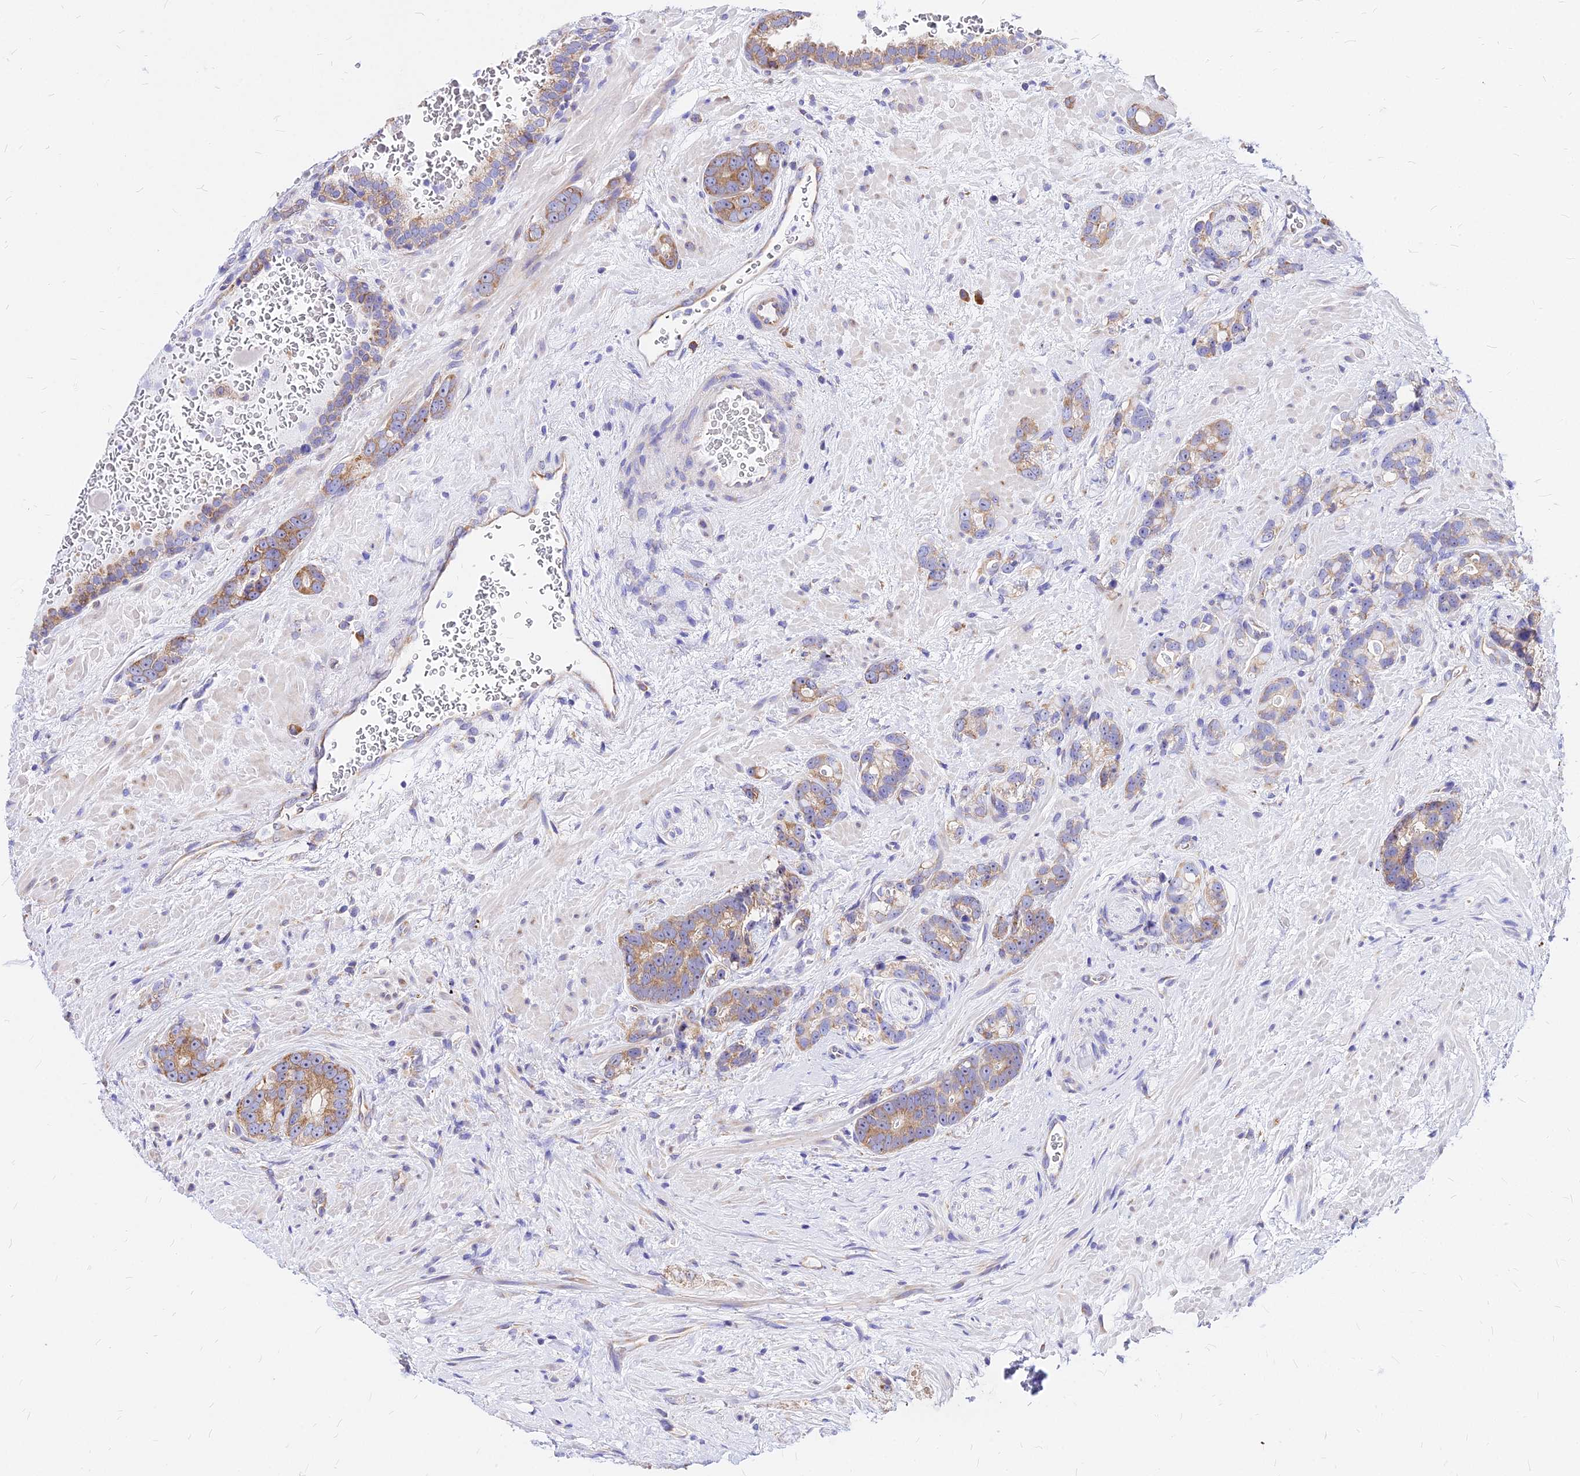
{"staining": {"intensity": "moderate", "quantity": "25%-75%", "location": "cytoplasmic/membranous"}, "tissue": "prostate cancer", "cell_type": "Tumor cells", "image_type": "cancer", "snomed": [{"axis": "morphology", "description": "Adenocarcinoma, High grade"}, {"axis": "topography", "description": "Prostate"}], "caption": "The image exhibits staining of prostate high-grade adenocarcinoma, revealing moderate cytoplasmic/membranous protein staining (brown color) within tumor cells.", "gene": "RPL19", "patient": {"sex": "male", "age": 74}}